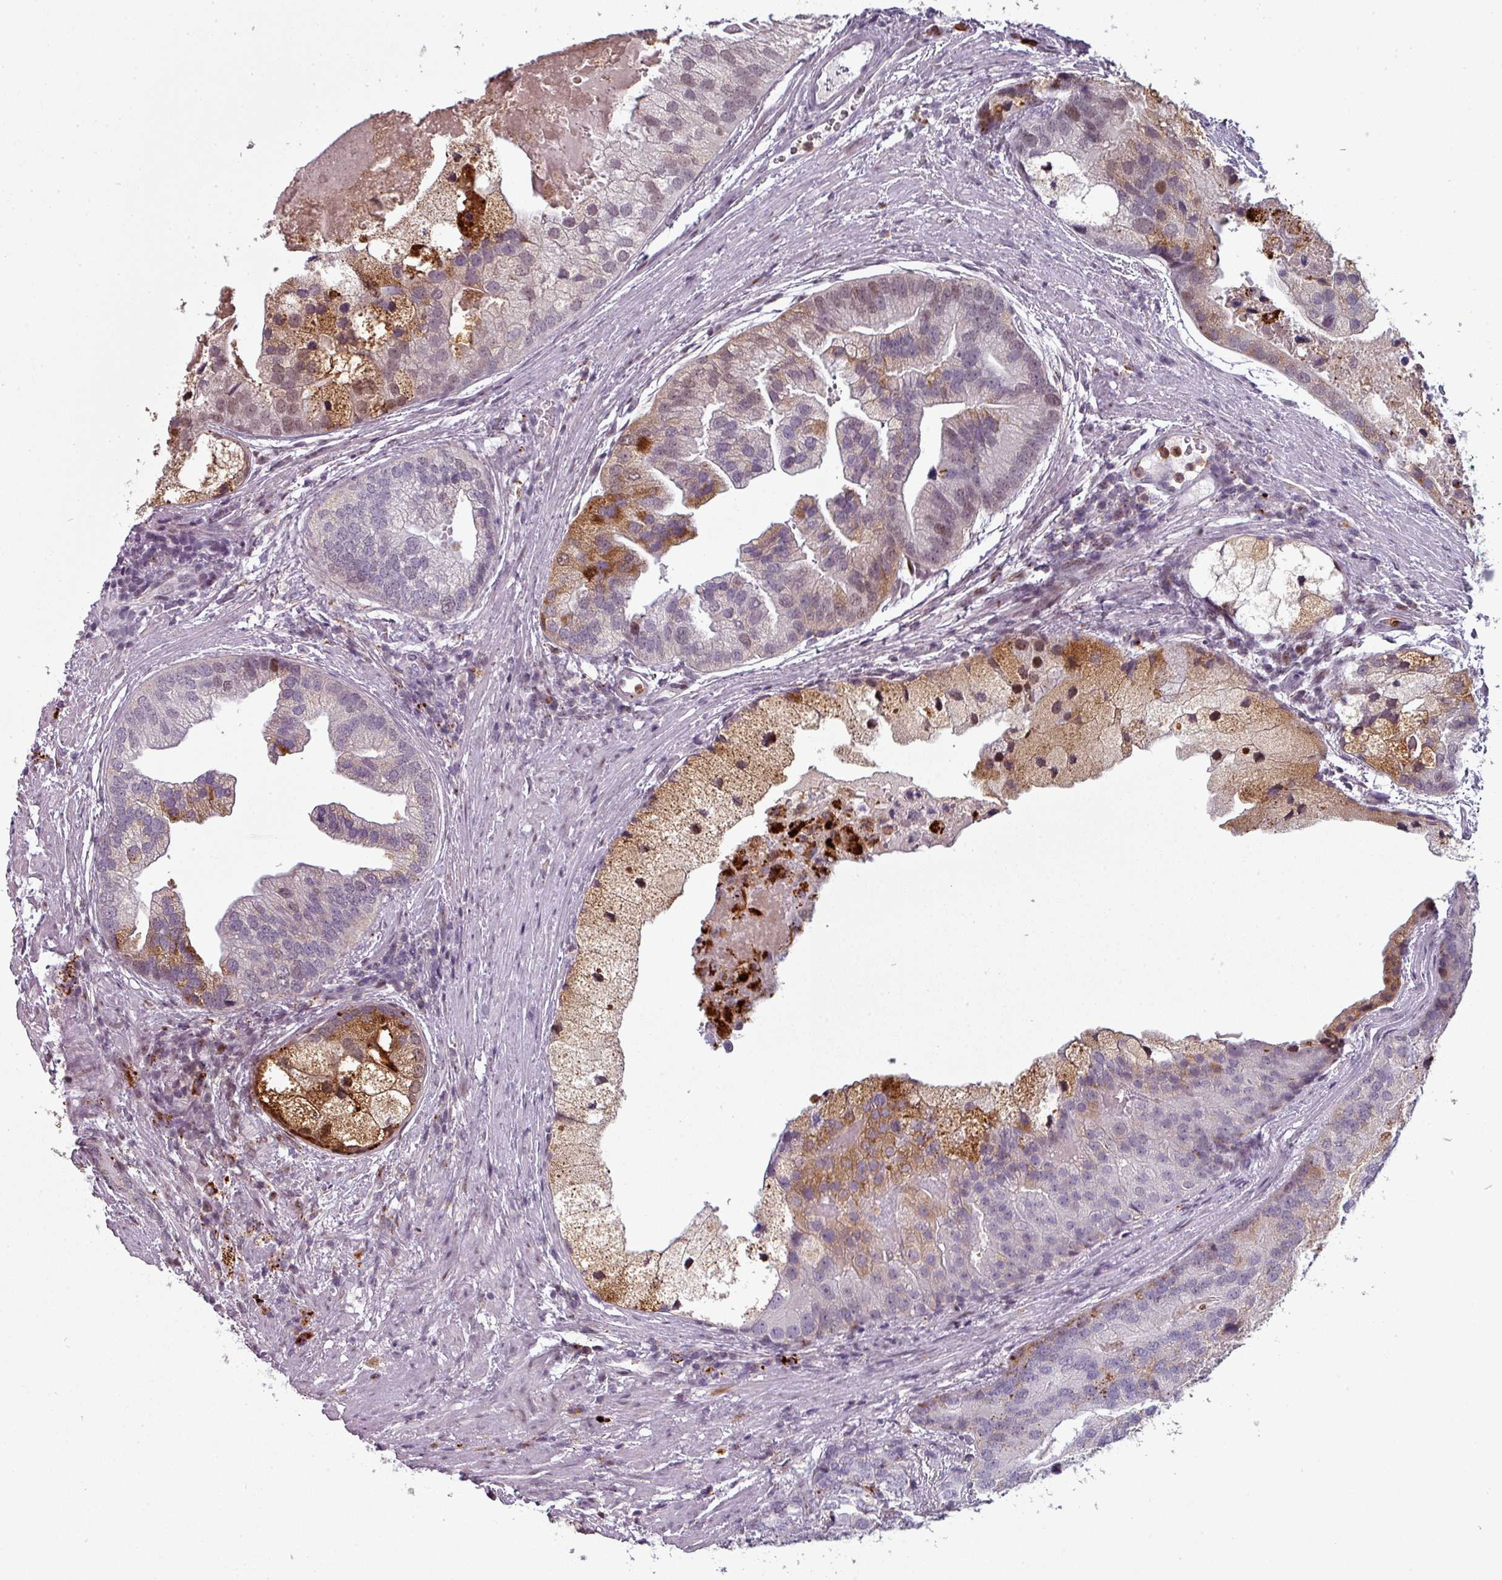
{"staining": {"intensity": "weak", "quantity": "<25%", "location": "nuclear"}, "tissue": "prostate cancer", "cell_type": "Tumor cells", "image_type": "cancer", "snomed": [{"axis": "morphology", "description": "Adenocarcinoma, High grade"}, {"axis": "topography", "description": "Prostate"}], "caption": "DAB (3,3'-diaminobenzidine) immunohistochemical staining of prostate cancer exhibits no significant positivity in tumor cells. (Stains: DAB (3,3'-diaminobenzidine) immunohistochemistry (IHC) with hematoxylin counter stain, Microscopy: brightfield microscopy at high magnification).", "gene": "TMEFF1", "patient": {"sex": "male", "age": 62}}